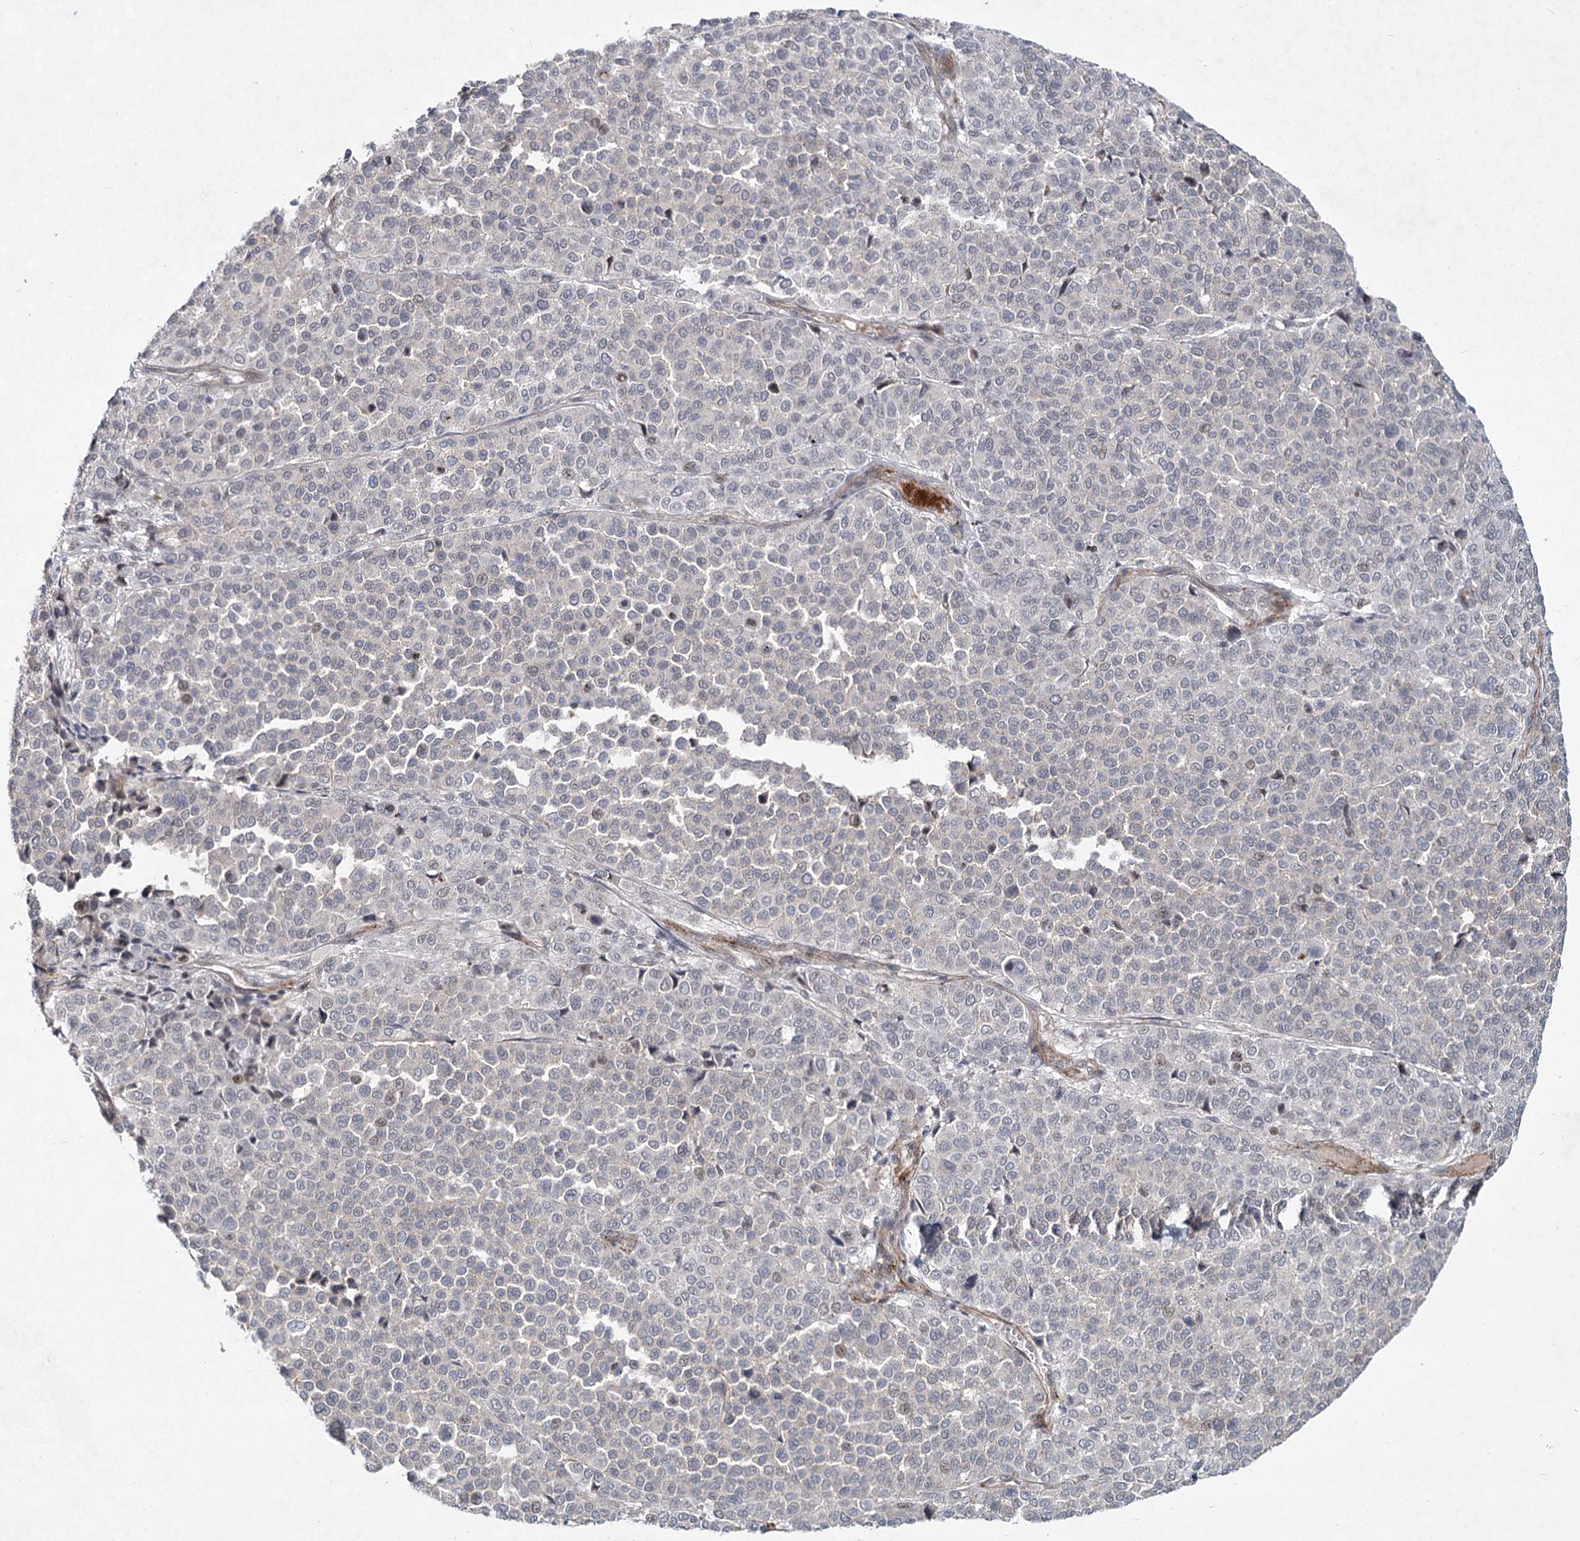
{"staining": {"intensity": "negative", "quantity": "none", "location": "none"}, "tissue": "melanoma", "cell_type": "Tumor cells", "image_type": "cancer", "snomed": [{"axis": "morphology", "description": "Malignant melanoma, Metastatic site"}, {"axis": "topography", "description": "Pancreas"}], "caption": "Immunohistochemistry (IHC) photomicrograph of human melanoma stained for a protein (brown), which shows no positivity in tumor cells. (Brightfield microscopy of DAB immunohistochemistry (IHC) at high magnification).", "gene": "ATL2", "patient": {"sex": "female", "age": 30}}